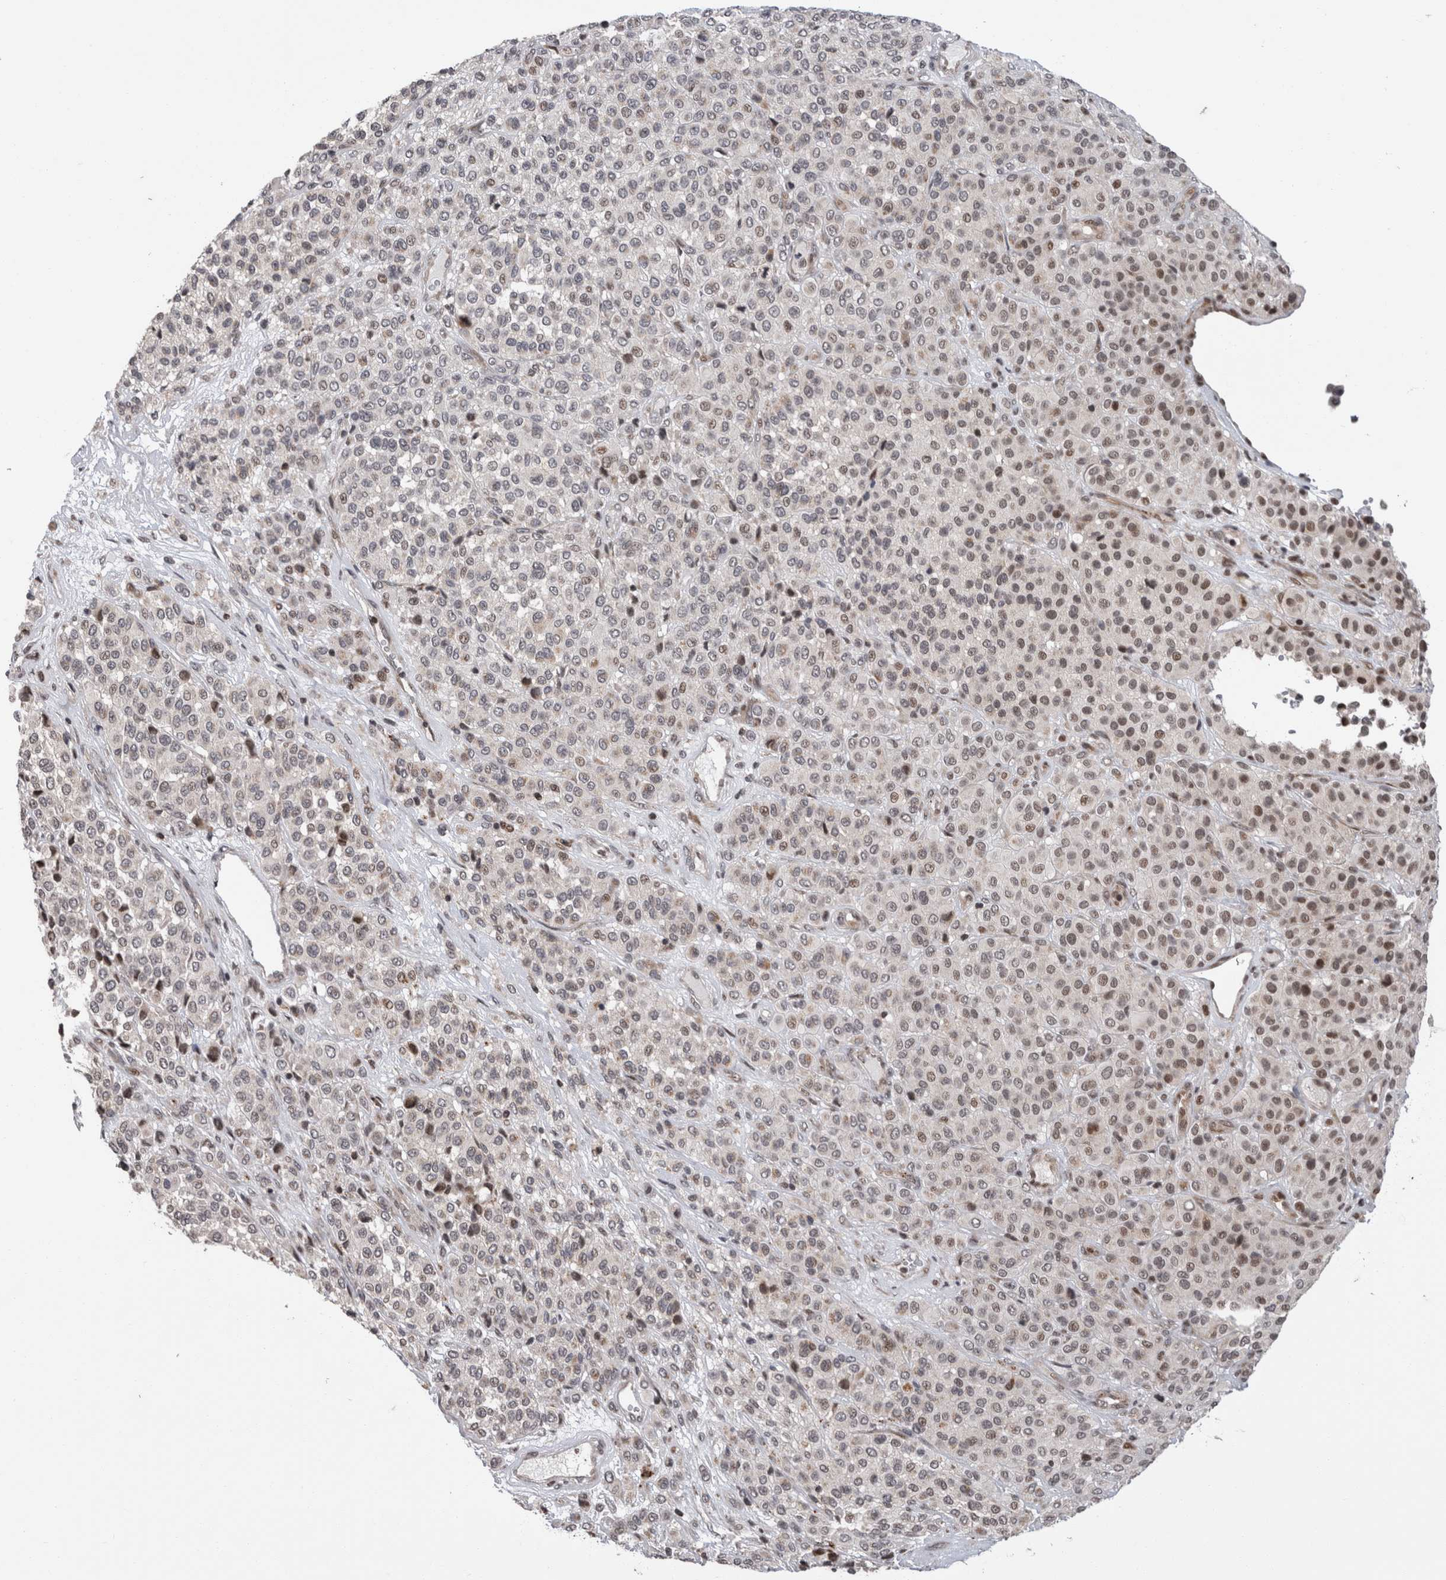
{"staining": {"intensity": "weak", "quantity": "<25%", "location": "nuclear"}, "tissue": "melanoma", "cell_type": "Tumor cells", "image_type": "cancer", "snomed": [{"axis": "morphology", "description": "Malignant melanoma, Metastatic site"}, {"axis": "topography", "description": "Pancreas"}], "caption": "DAB immunohistochemical staining of human malignant melanoma (metastatic site) demonstrates no significant positivity in tumor cells.", "gene": "ZBTB11", "patient": {"sex": "female", "age": 30}}